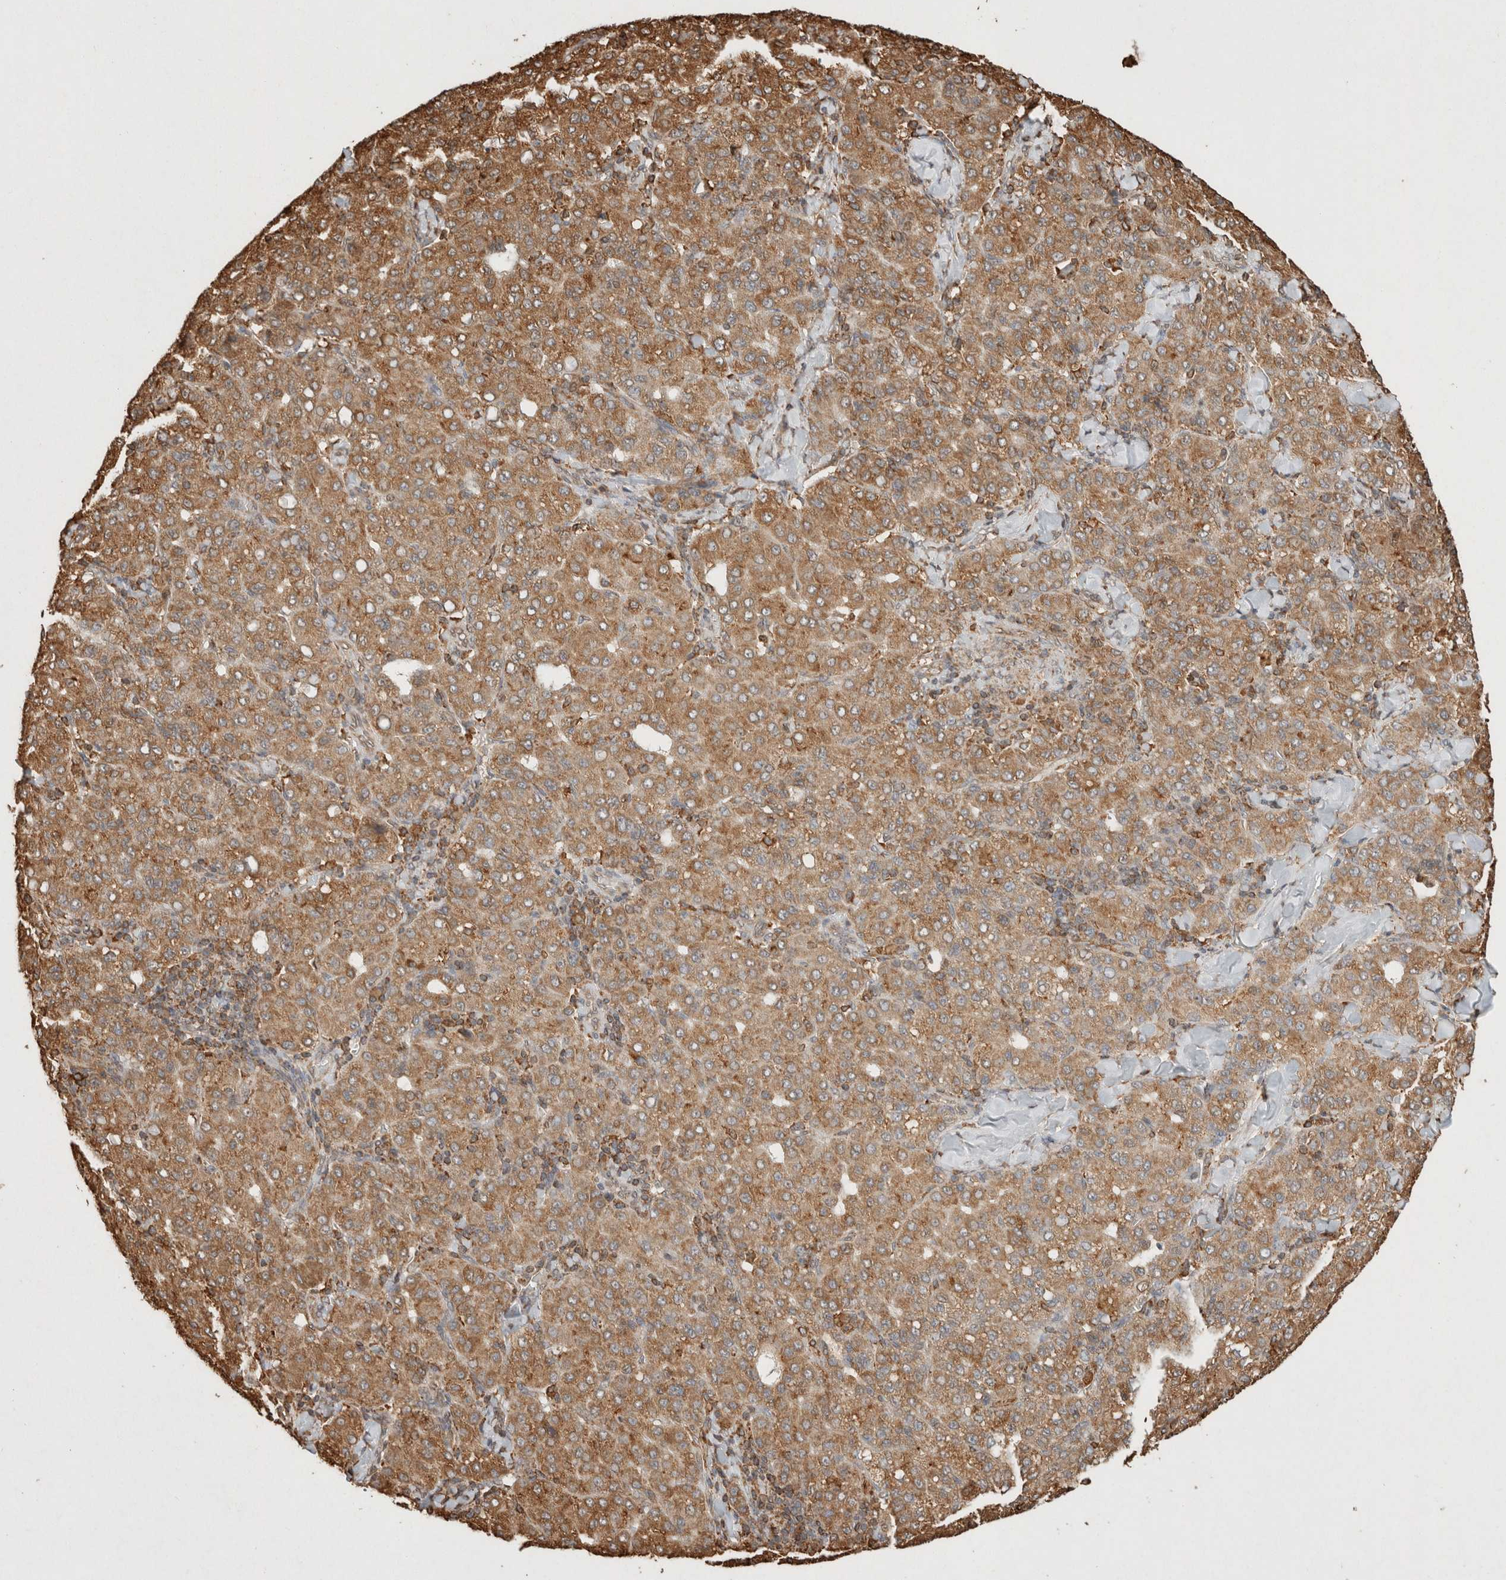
{"staining": {"intensity": "moderate", "quantity": ">75%", "location": "cytoplasmic/membranous"}, "tissue": "liver cancer", "cell_type": "Tumor cells", "image_type": "cancer", "snomed": [{"axis": "morphology", "description": "Carcinoma, Hepatocellular, NOS"}, {"axis": "topography", "description": "Liver"}], "caption": "Liver hepatocellular carcinoma tissue reveals moderate cytoplasmic/membranous staining in about >75% of tumor cells", "gene": "ERAP1", "patient": {"sex": "male", "age": 65}}